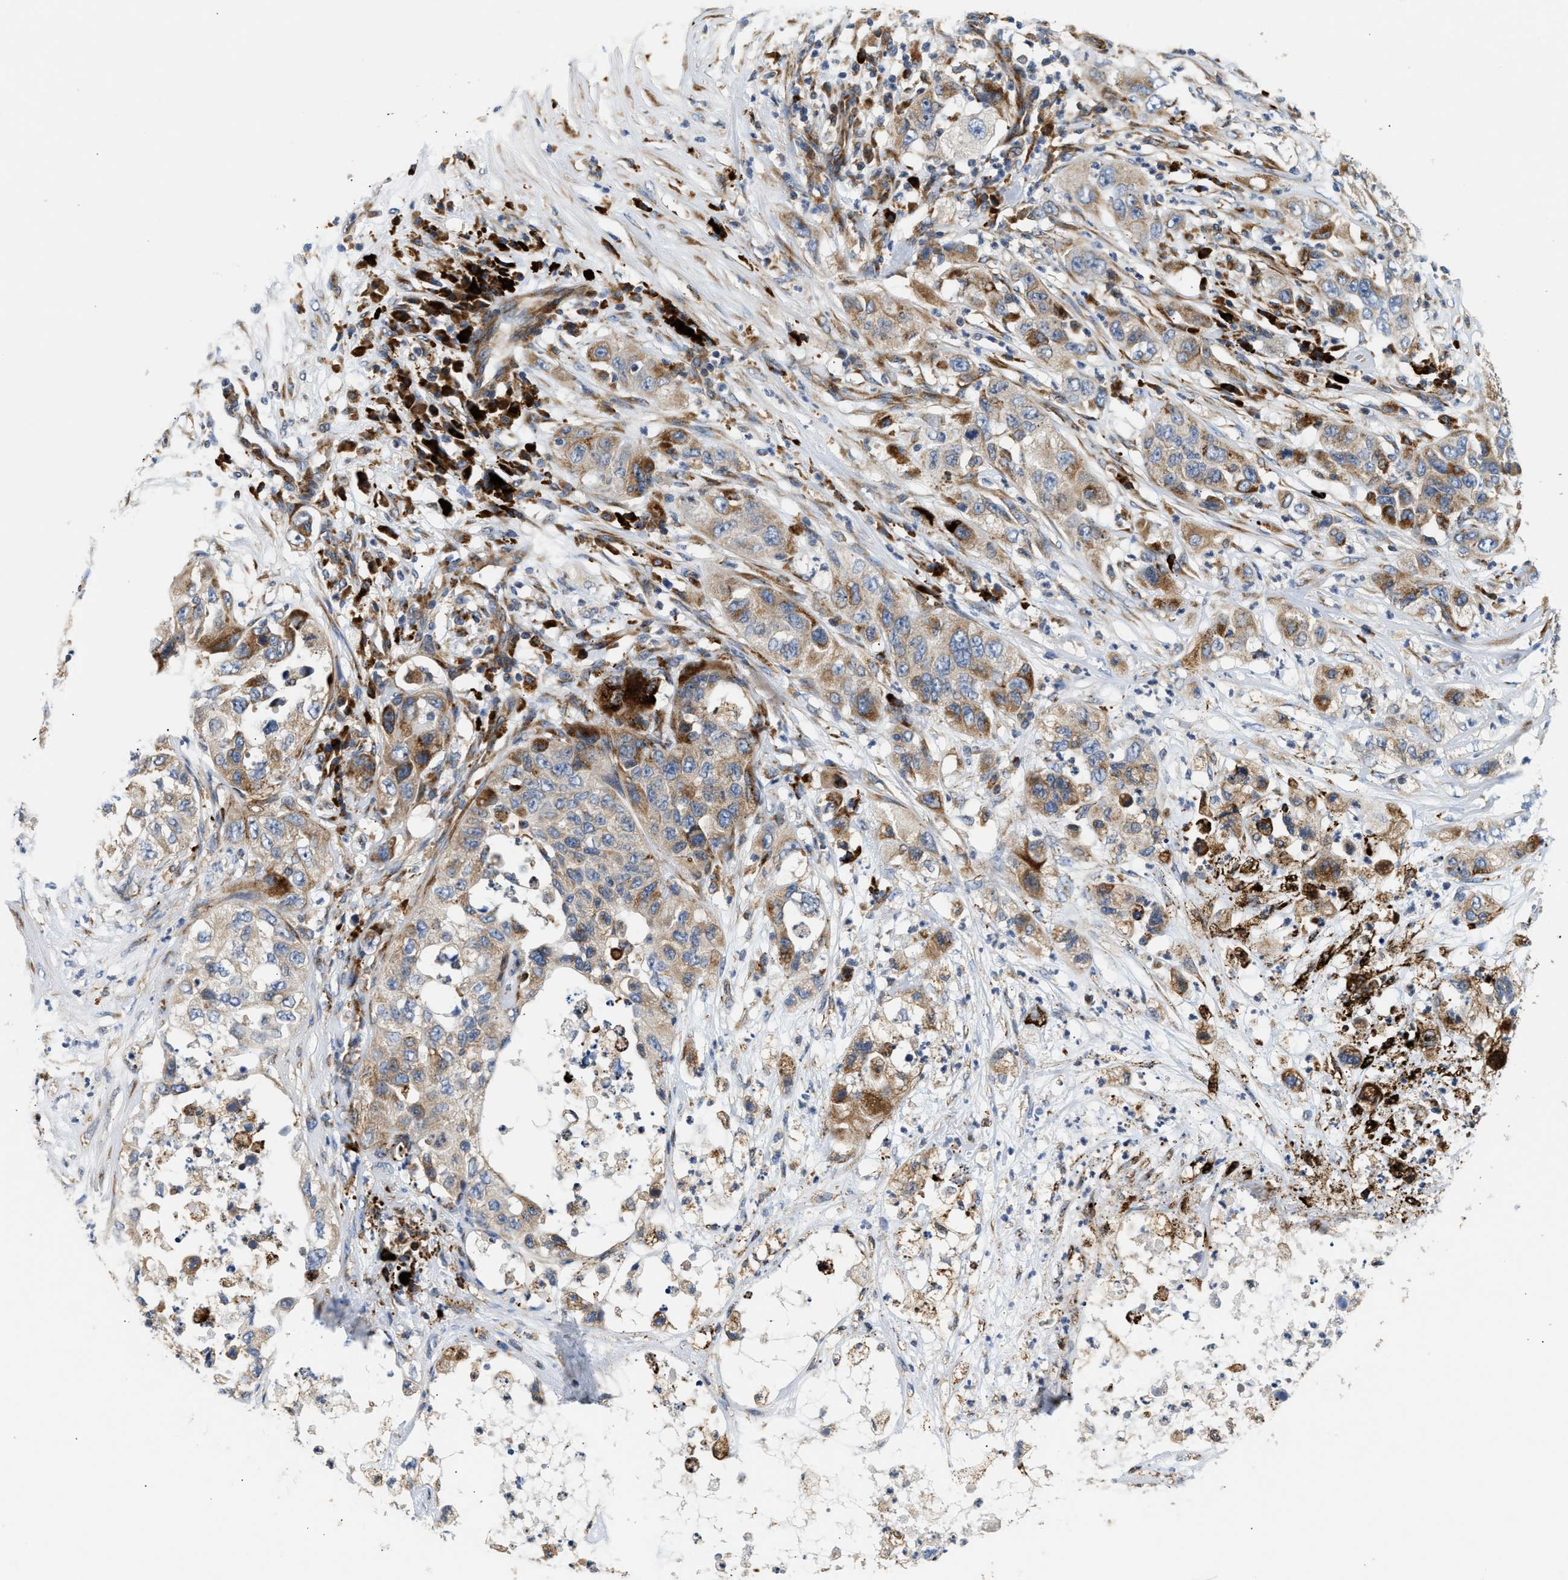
{"staining": {"intensity": "moderate", "quantity": ">75%", "location": "cytoplasmic/membranous"}, "tissue": "pancreatic cancer", "cell_type": "Tumor cells", "image_type": "cancer", "snomed": [{"axis": "morphology", "description": "Adenocarcinoma, NOS"}, {"axis": "topography", "description": "Pancreas"}], "caption": "A medium amount of moderate cytoplasmic/membranous expression is identified in about >75% of tumor cells in adenocarcinoma (pancreatic) tissue.", "gene": "AMZ1", "patient": {"sex": "female", "age": 78}}